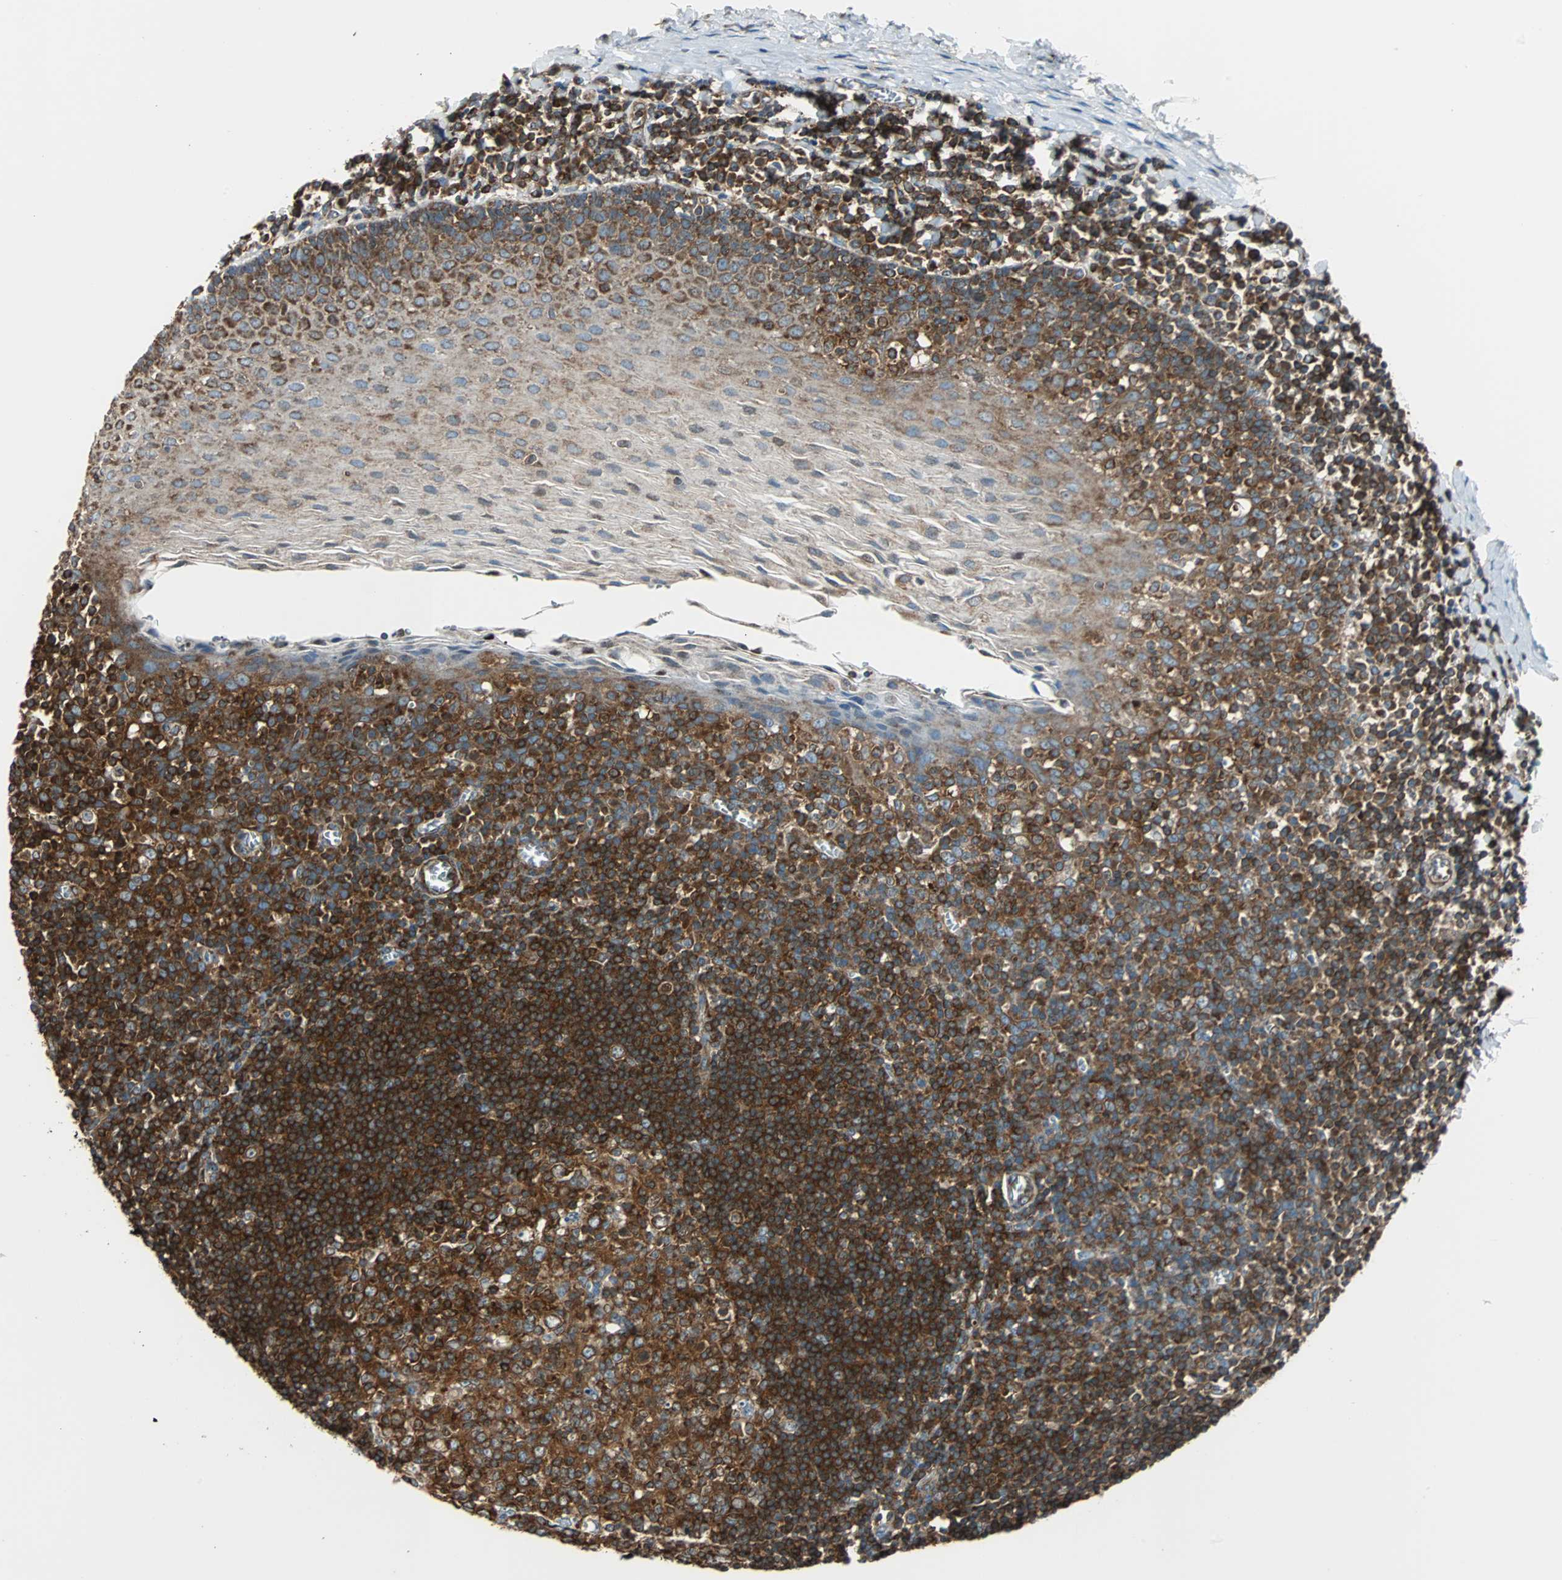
{"staining": {"intensity": "moderate", "quantity": "25%-75%", "location": "cytoplasmic/membranous"}, "tissue": "oral mucosa", "cell_type": "Squamous epithelial cells", "image_type": "normal", "snomed": [{"axis": "morphology", "description": "Normal tissue, NOS"}, {"axis": "topography", "description": "Oral tissue"}], "caption": "Protein expression analysis of unremarkable human oral mucosa reveals moderate cytoplasmic/membranous positivity in about 25%-75% of squamous epithelial cells.", "gene": "RELA", "patient": {"sex": "male", "age": 20}}